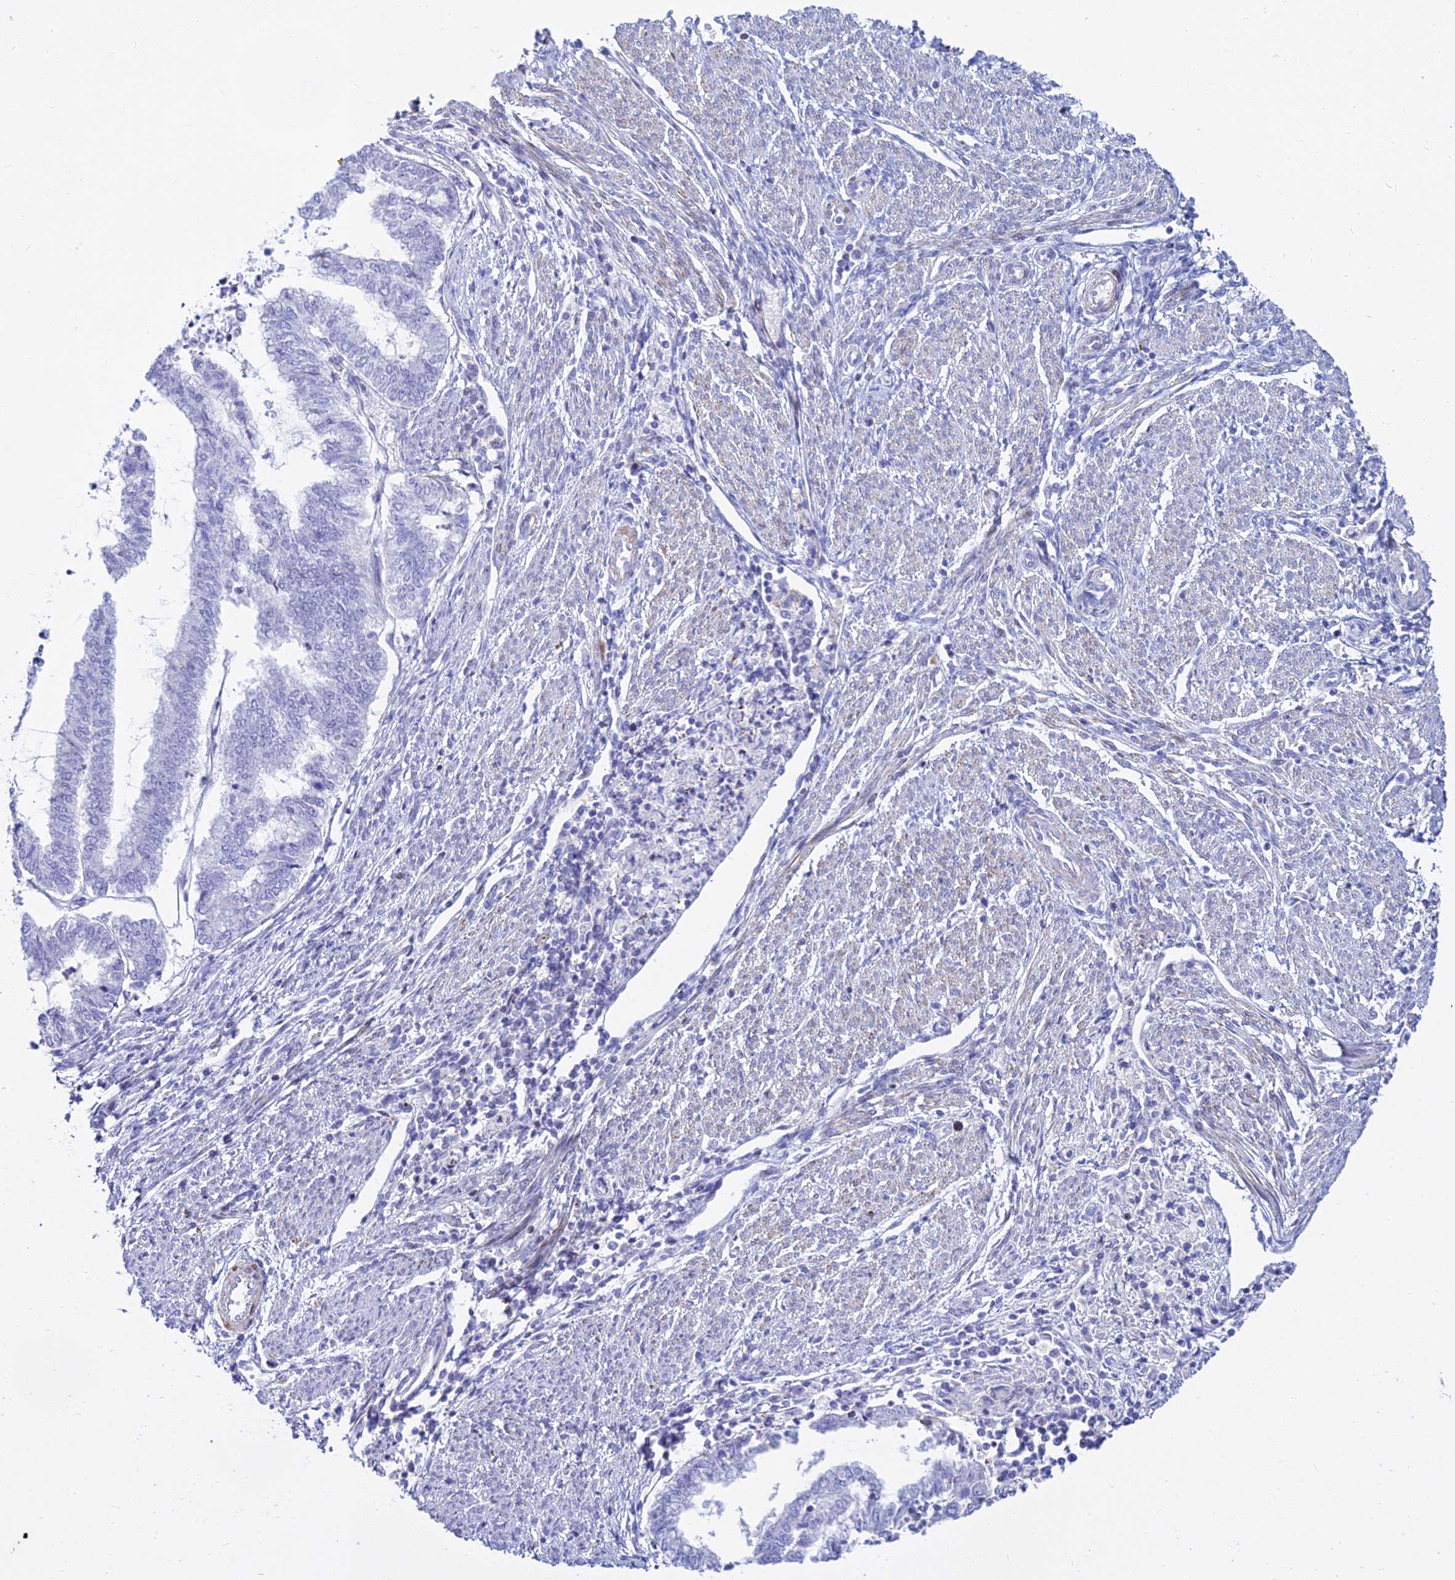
{"staining": {"intensity": "negative", "quantity": "none", "location": "none"}, "tissue": "endometrial cancer", "cell_type": "Tumor cells", "image_type": "cancer", "snomed": [{"axis": "morphology", "description": "Adenocarcinoma, NOS"}, {"axis": "topography", "description": "Endometrium"}], "caption": "Endometrial cancer (adenocarcinoma) was stained to show a protein in brown. There is no significant staining in tumor cells.", "gene": "DLX1", "patient": {"sex": "female", "age": 79}}